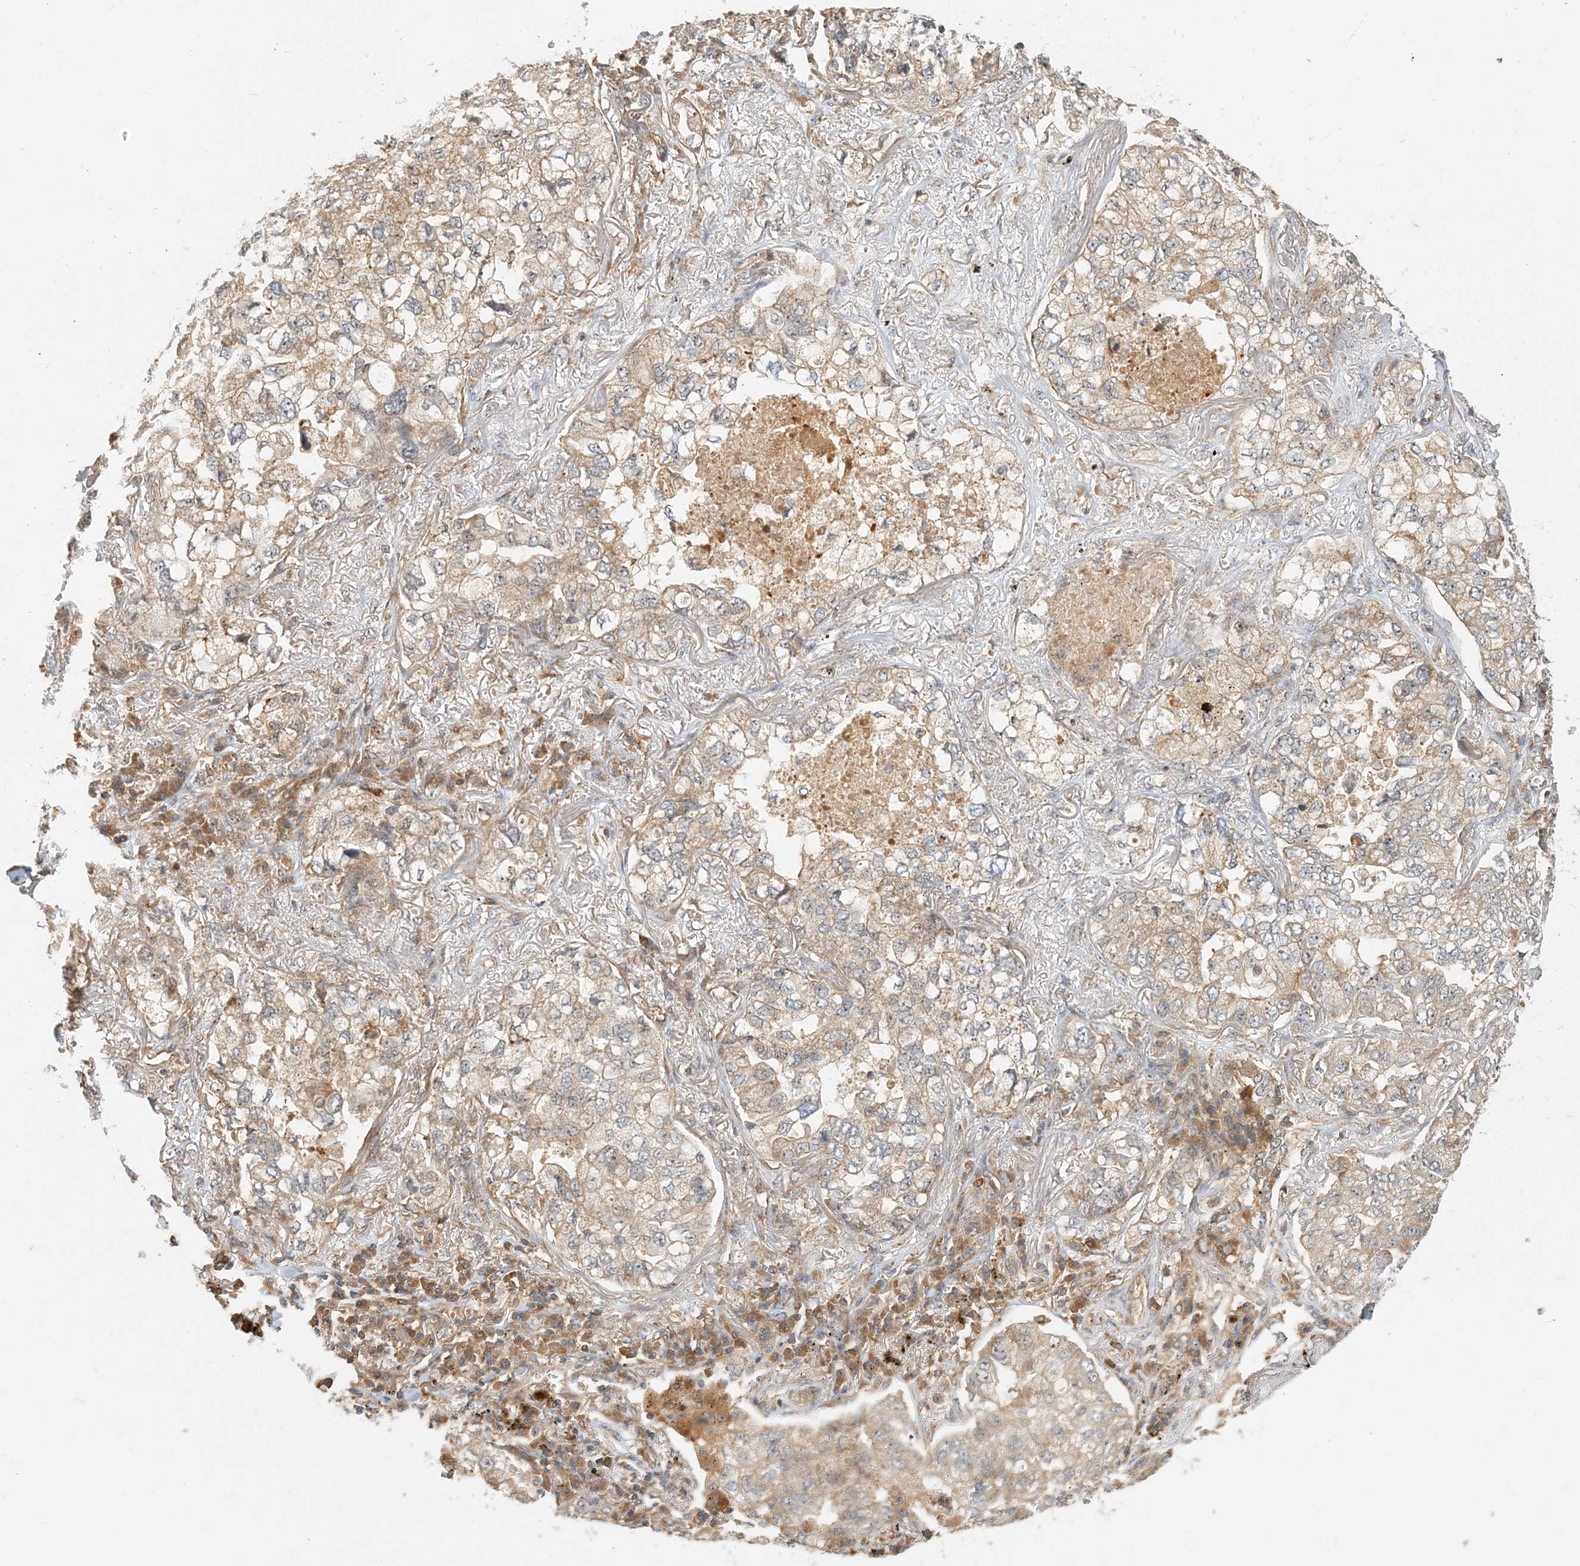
{"staining": {"intensity": "weak", "quantity": ">75%", "location": "cytoplasmic/membranous"}, "tissue": "lung cancer", "cell_type": "Tumor cells", "image_type": "cancer", "snomed": [{"axis": "morphology", "description": "Adenocarcinoma, NOS"}, {"axis": "topography", "description": "Lung"}], "caption": "Adenocarcinoma (lung) stained with DAB (3,3'-diaminobenzidine) IHC shows low levels of weak cytoplasmic/membranous expression in about >75% of tumor cells. (brown staining indicates protein expression, while blue staining denotes nuclei).", "gene": "COLEC11", "patient": {"sex": "male", "age": 65}}